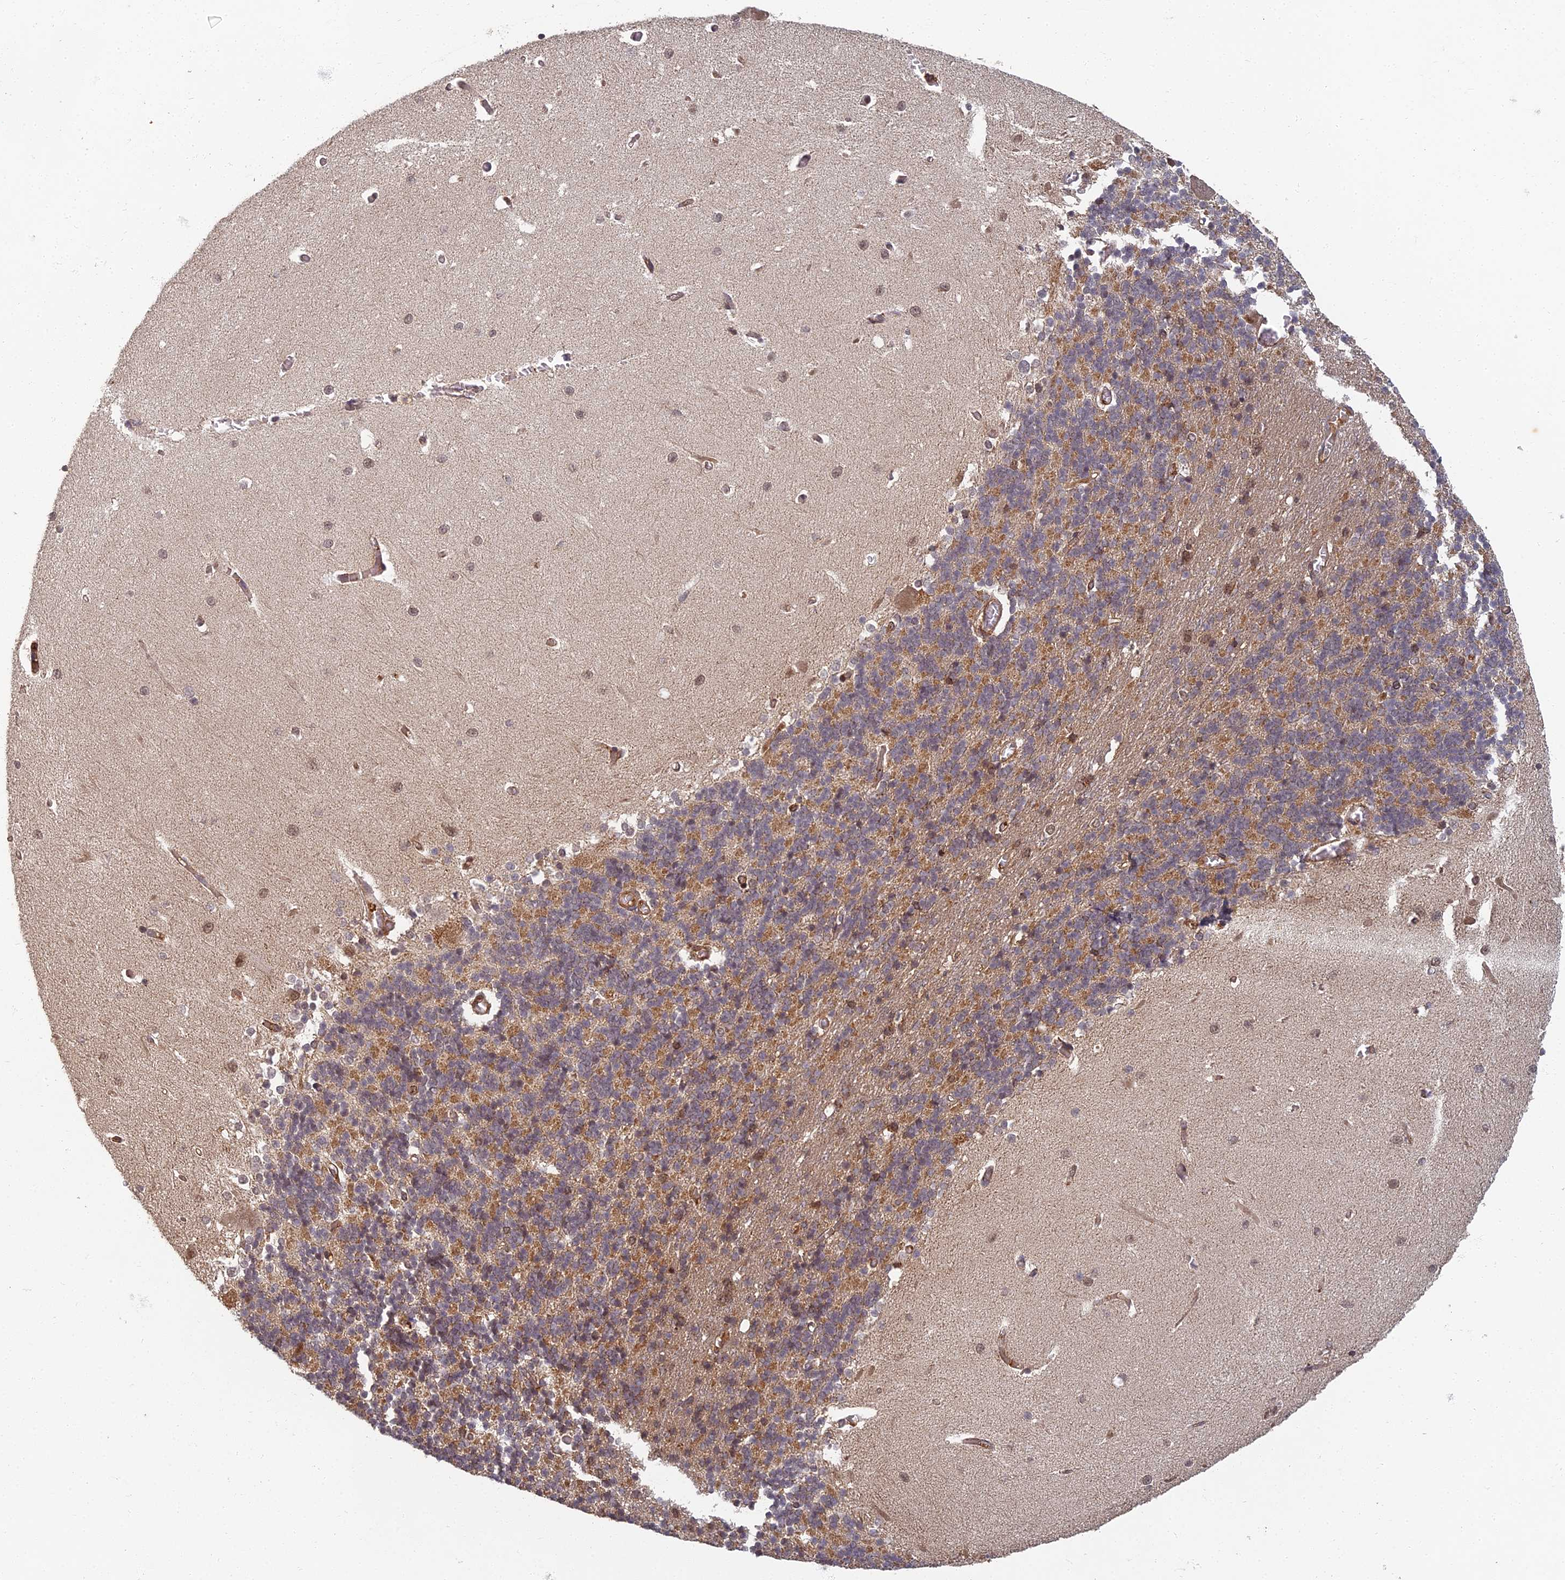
{"staining": {"intensity": "moderate", "quantity": "<25%", "location": "cytoplasmic/membranous"}, "tissue": "cerebellum", "cell_type": "Cells in granular layer", "image_type": "normal", "snomed": [{"axis": "morphology", "description": "Normal tissue, NOS"}, {"axis": "topography", "description": "Cerebellum"}], "caption": "Moderate cytoplasmic/membranous protein positivity is identified in approximately <25% of cells in granular layer in cerebellum.", "gene": "INO80D", "patient": {"sex": "male", "age": 37}}